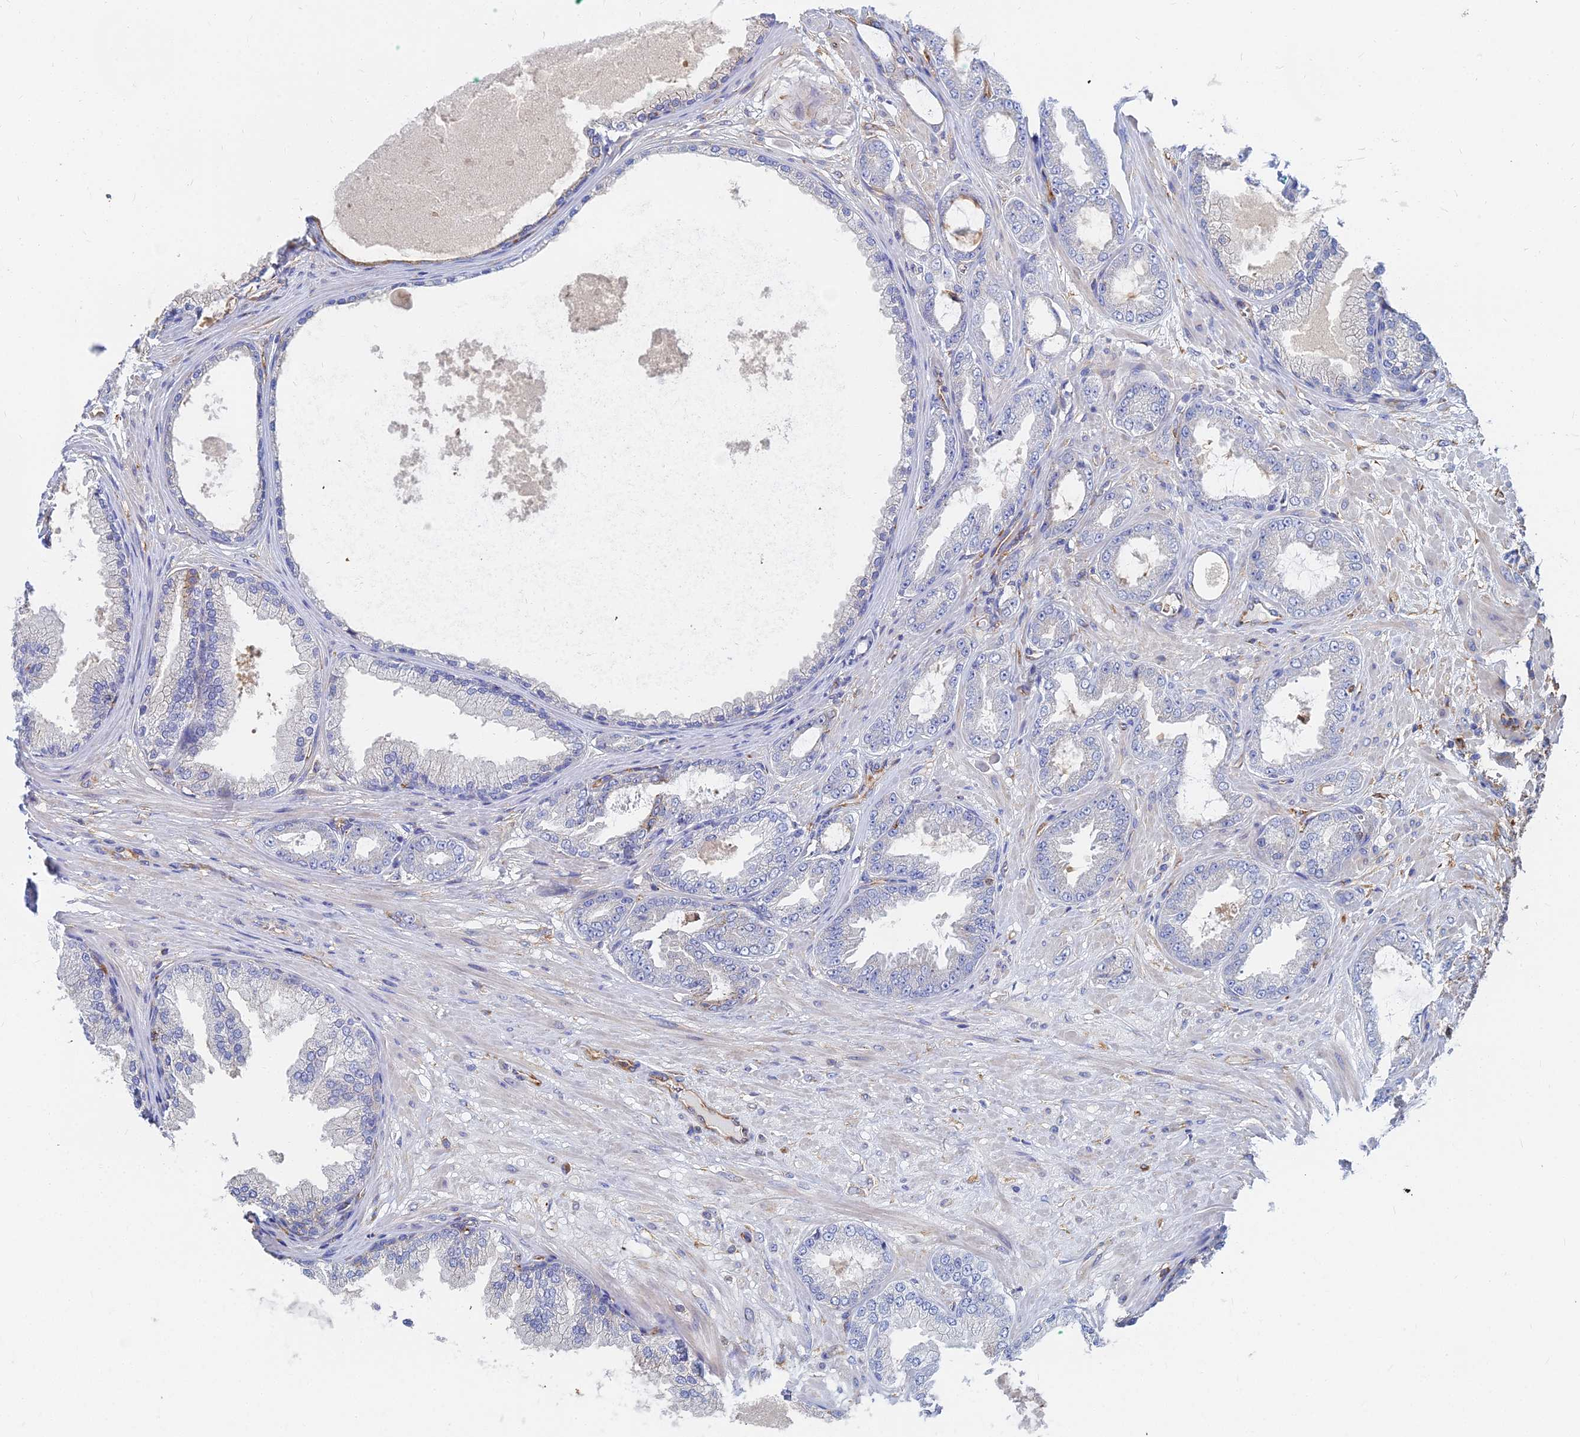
{"staining": {"intensity": "moderate", "quantity": "<25%", "location": "cytoplasmic/membranous"}, "tissue": "prostate cancer", "cell_type": "Tumor cells", "image_type": "cancer", "snomed": [{"axis": "morphology", "description": "Adenocarcinoma, Low grade"}, {"axis": "topography", "description": "Prostate"}], "caption": "Tumor cells show moderate cytoplasmic/membranous staining in approximately <25% of cells in prostate cancer (low-grade adenocarcinoma).", "gene": "GPR42", "patient": {"sex": "male", "age": 63}}